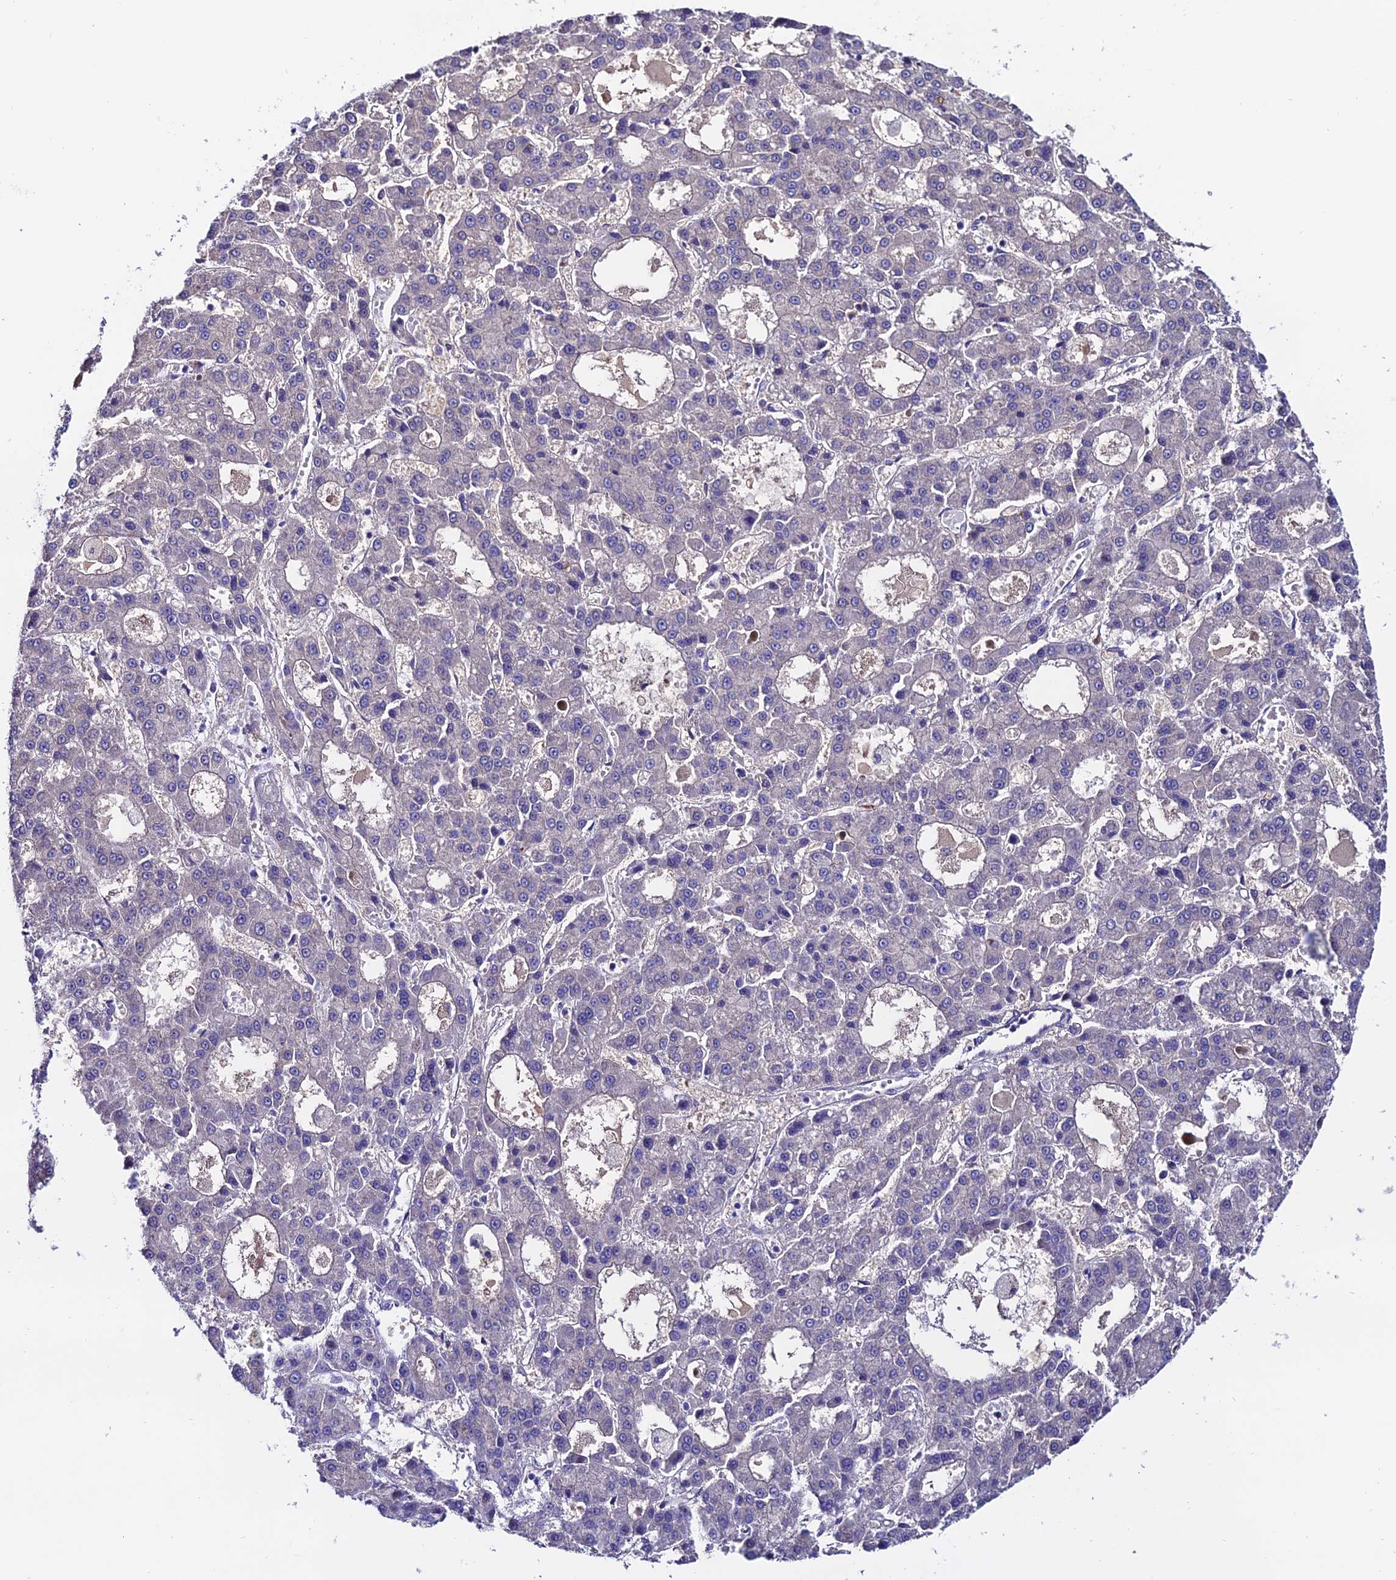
{"staining": {"intensity": "negative", "quantity": "none", "location": "none"}, "tissue": "liver cancer", "cell_type": "Tumor cells", "image_type": "cancer", "snomed": [{"axis": "morphology", "description": "Carcinoma, Hepatocellular, NOS"}, {"axis": "topography", "description": "Liver"}], "caption": "An IHC photomicrograph of liver hepatocellular carcinoma is shown. There is no staining in tumor cells of liver hepatocellular carcinoma.", "gene": "FZD8", "patient": {"sex": "male", "age": 70}}